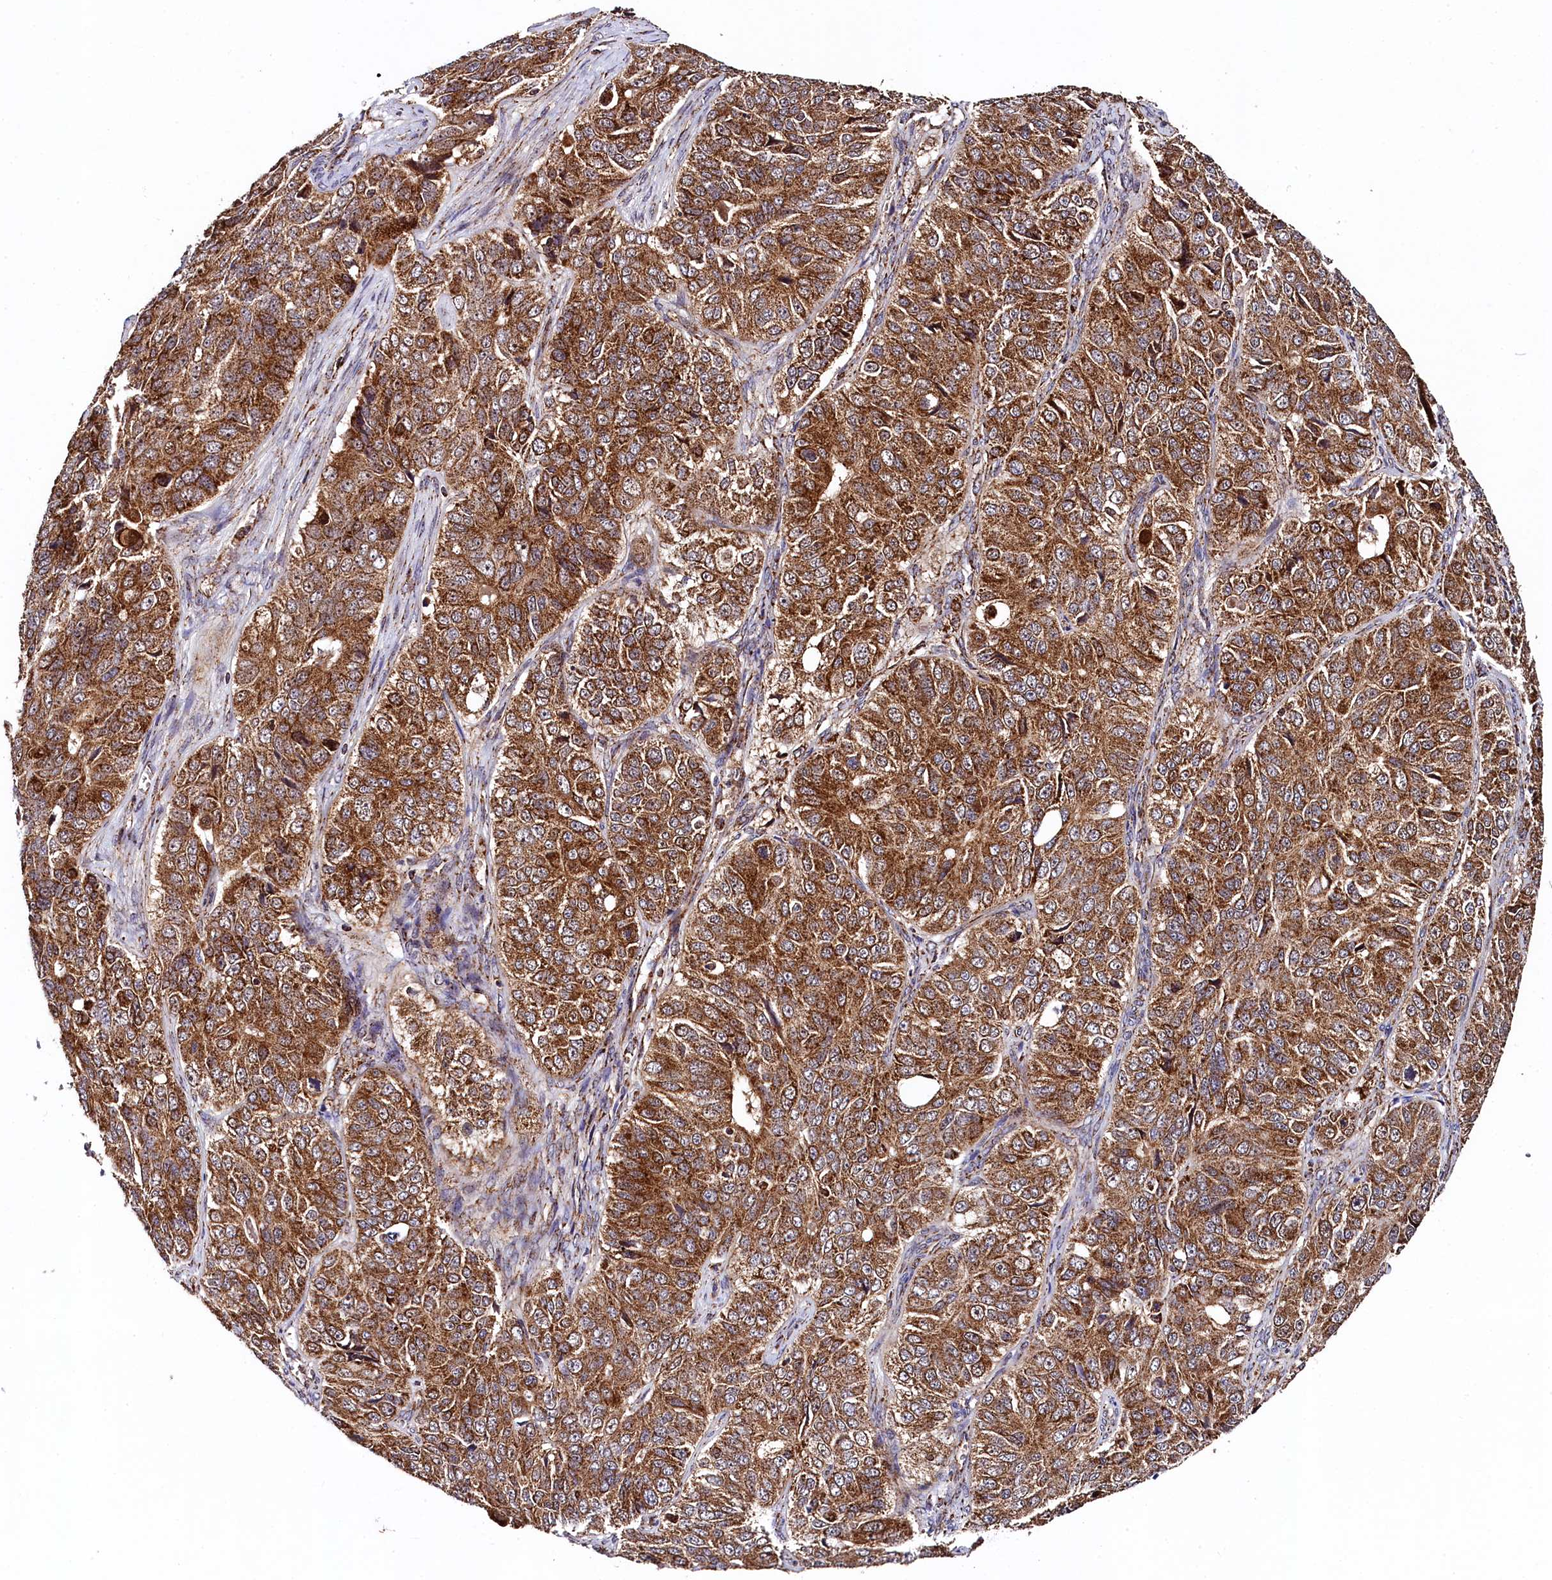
{"staining": {"intensity": "strong", "quantity": ">75%", "location": "cytoplasmic/membranous"}, "tissue": "ovarian cancer", "cell_type": "Tumor cells", "image_type": "cancer", "snomed": [{"axis": "morphology", "description": "Carcinoma, endometroid"}, {"axis": "topography", "description": "Ovary"}], "caption": "Immunohistochemical staining of endometroid carcinoma (ovarian) demonstrates high levels of strong cytoplasmic/membranous protein staining in approximately >75% of tumor cells. The staining was performed using DAB, with brown indicating positive protein expression. Nuclei are stained blue with hematoxylin.", "gene": "CLYBL", "patient": {"sex": "female", "age": 51}}